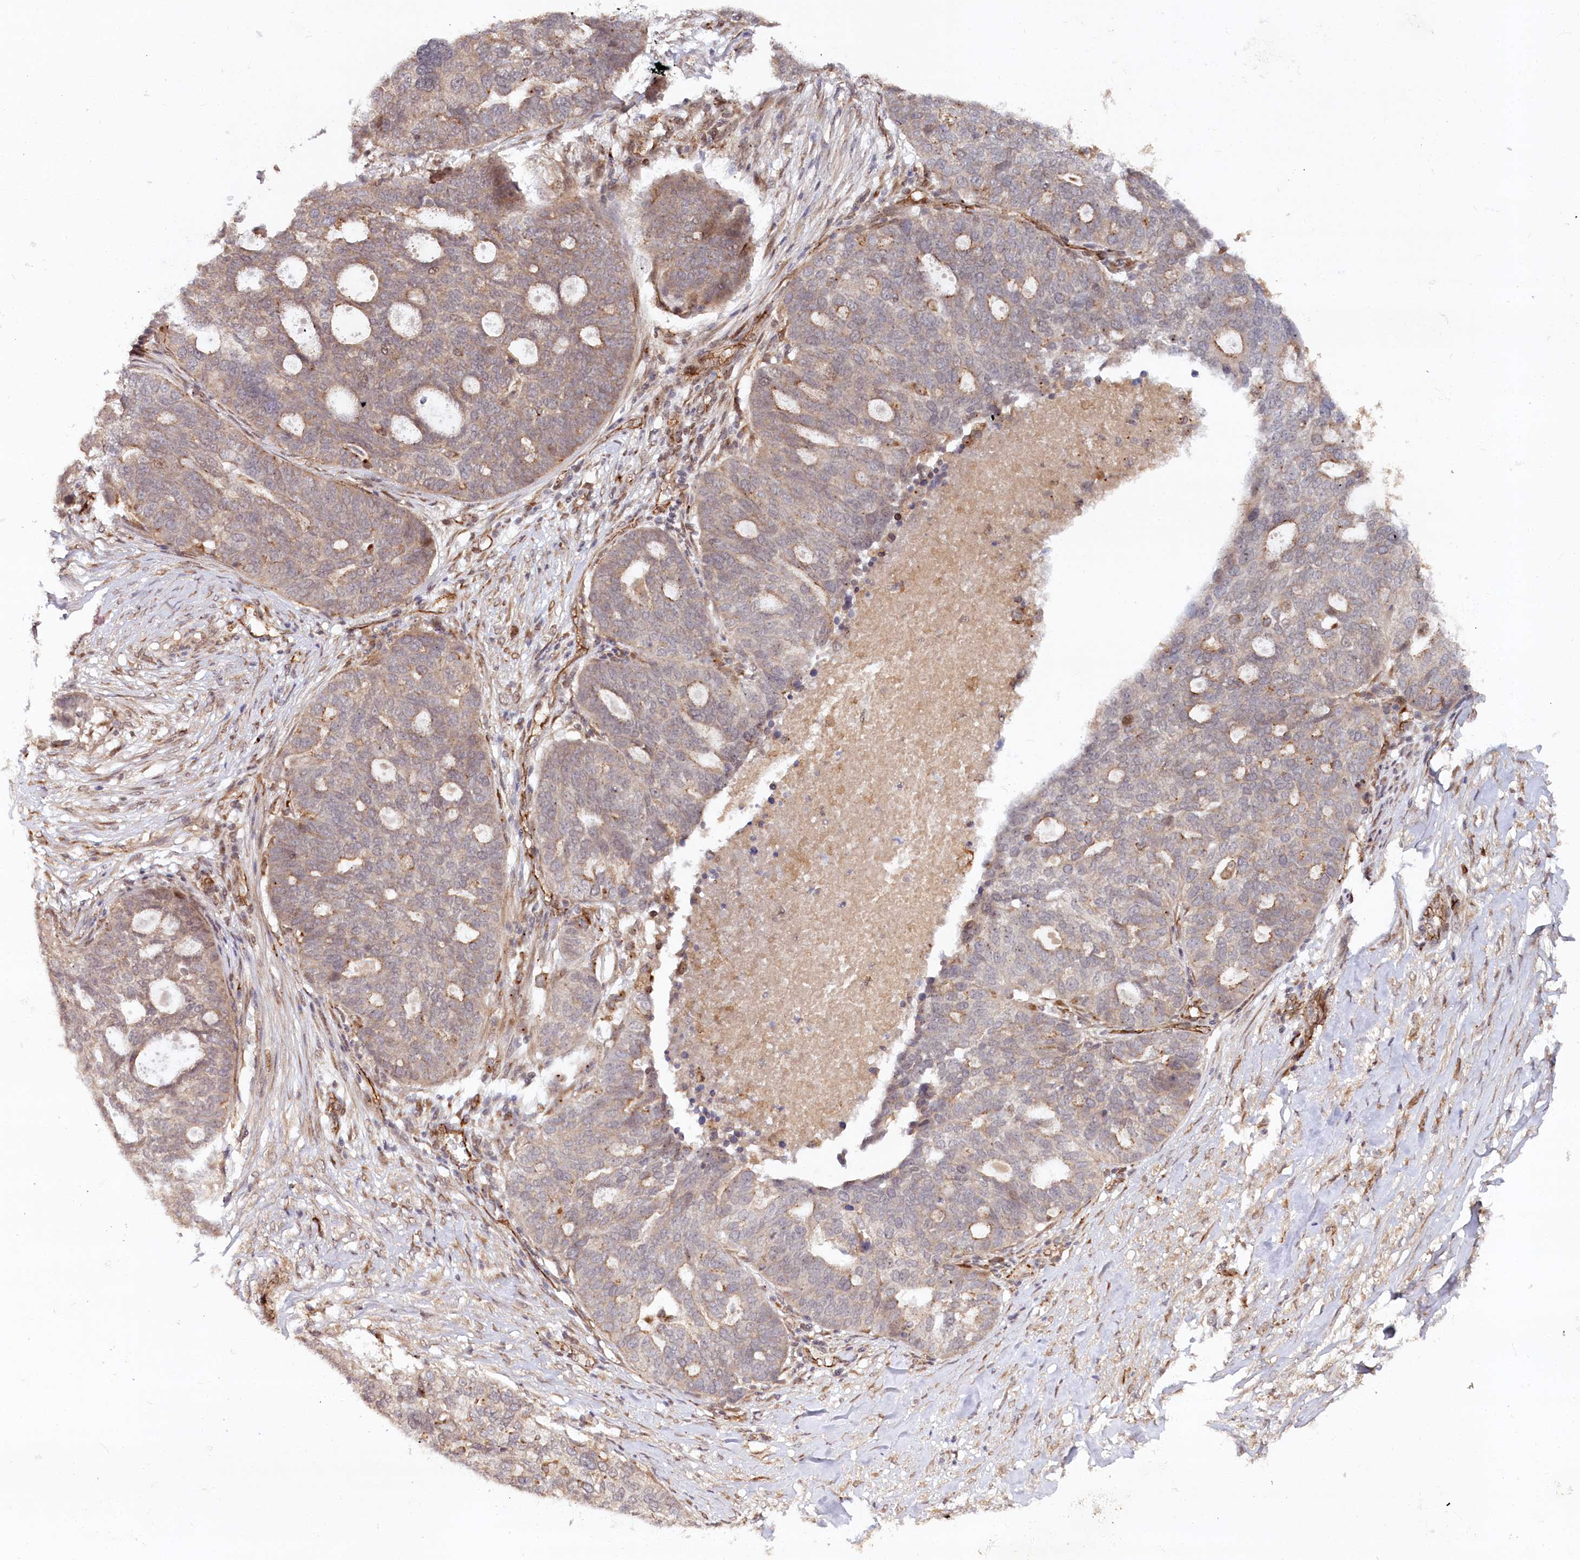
{"staining": {"intensity": "moderate", "quantity": "<25%", "location": "cytoplasmic/membranous"}, "tissue": "ovarian cancer", "cell_type": "Tumor cells", "image_type": "cancer", "snomed": [{"axis": "morphology", "description": "Cystadenocarcinoma, serous, NOS"}, {"axis": "topography", "description": "Ovary"}], "caption": "Ovarian cancer was stained to show a protein in brown. There is low levels of moderate cytoplasmic/membranous positivity in approximately <25% of tumor cells.", "gene": "ALKBH8", "patient": {"sex": "female", "age": 59}}